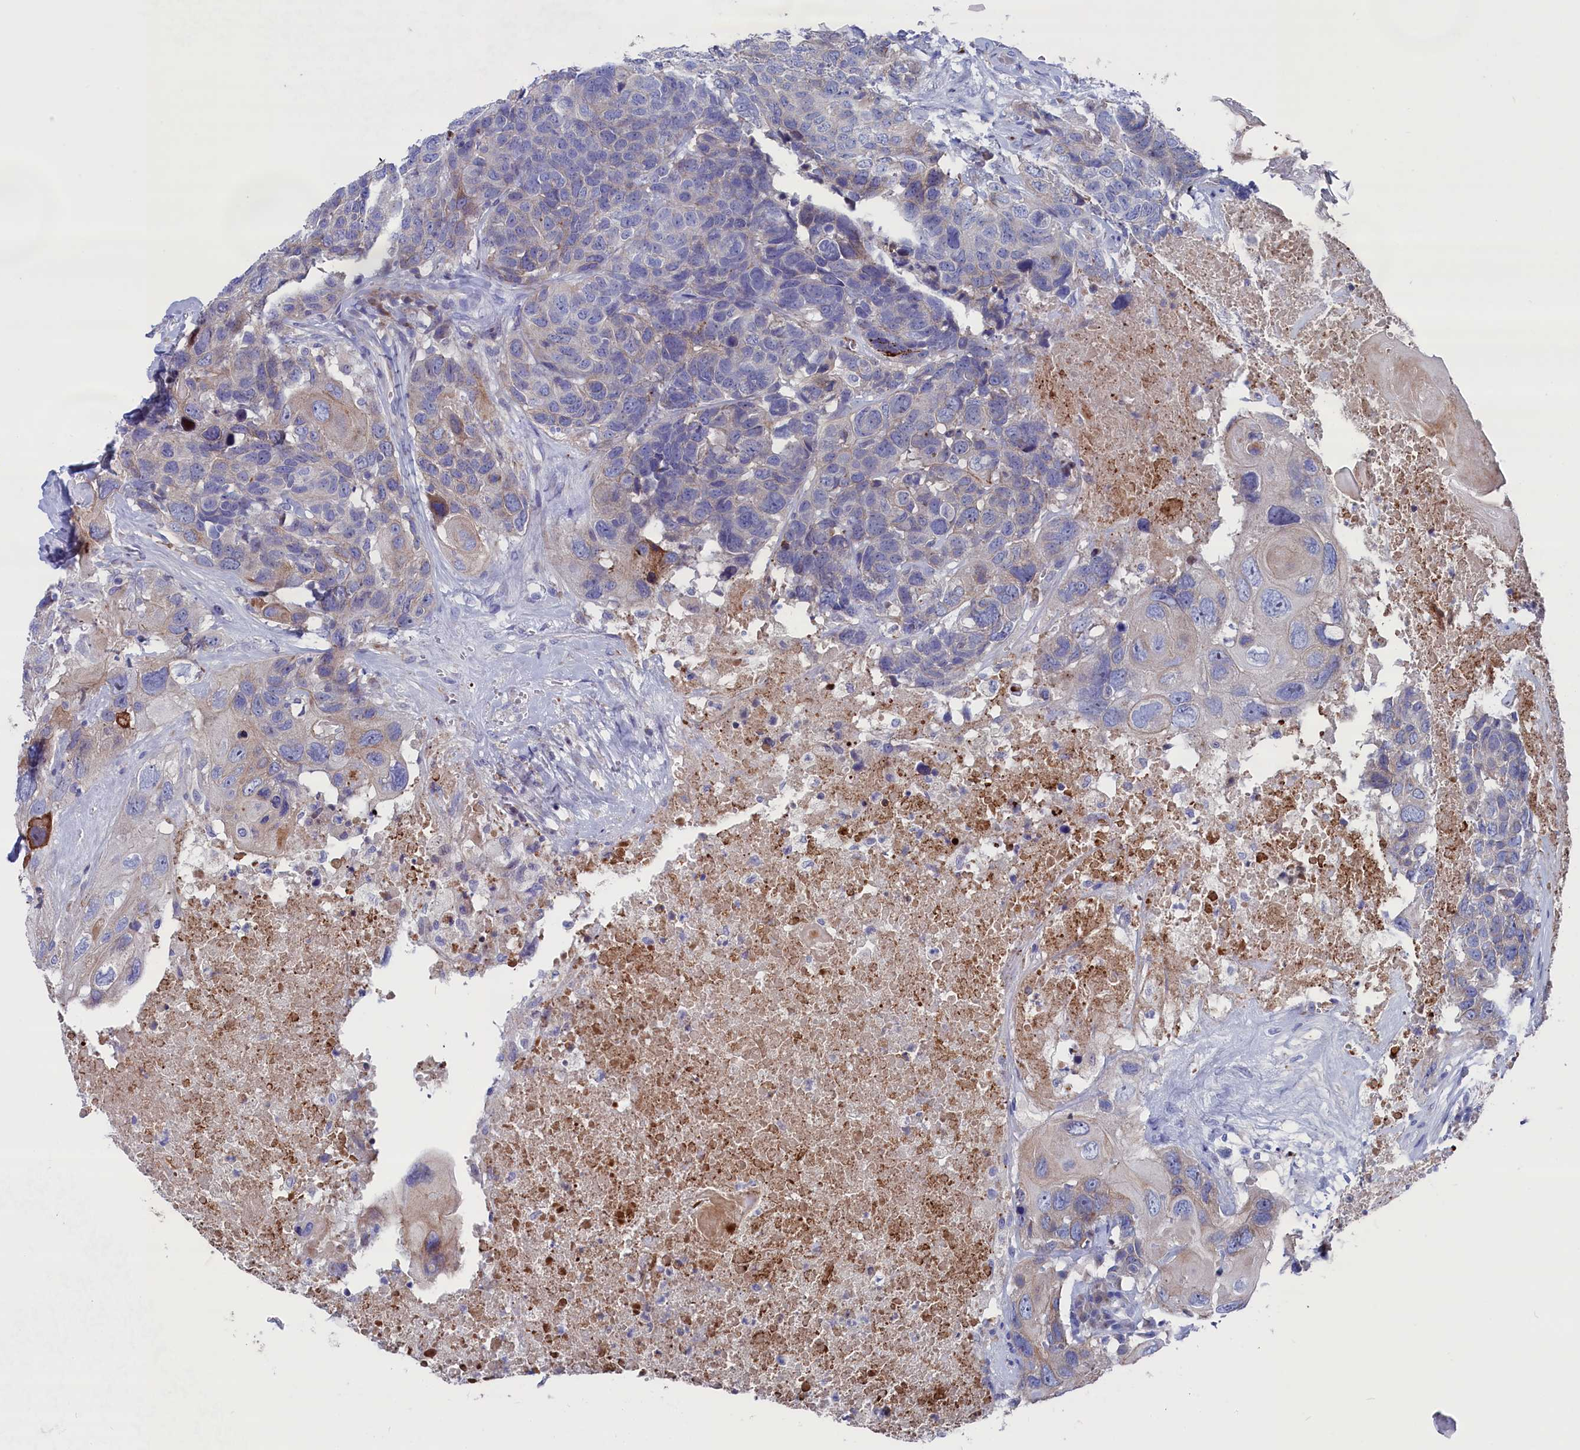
{"staining": {"intensity": "weak", "quantity": "<25%", "location": "cytoplasmic/membranous"}, "tissue": "head and neck cancer", "cell_type": "Tumor cells", "image_type": "cancer", "snomed": [{"axis": "morphology", "description": "Squamous cell carcinoma, NOS"}, {"axis": "topography", "description": "Head-Neck"}], "caption": "High power microscopy image of an IHC micrograph of head and neck cancer (squamous cell carcinoma), revealing no significant staining in tumor cells.", "gene": "NUDT7", "patient": {"sex": "male", "age": 66}}